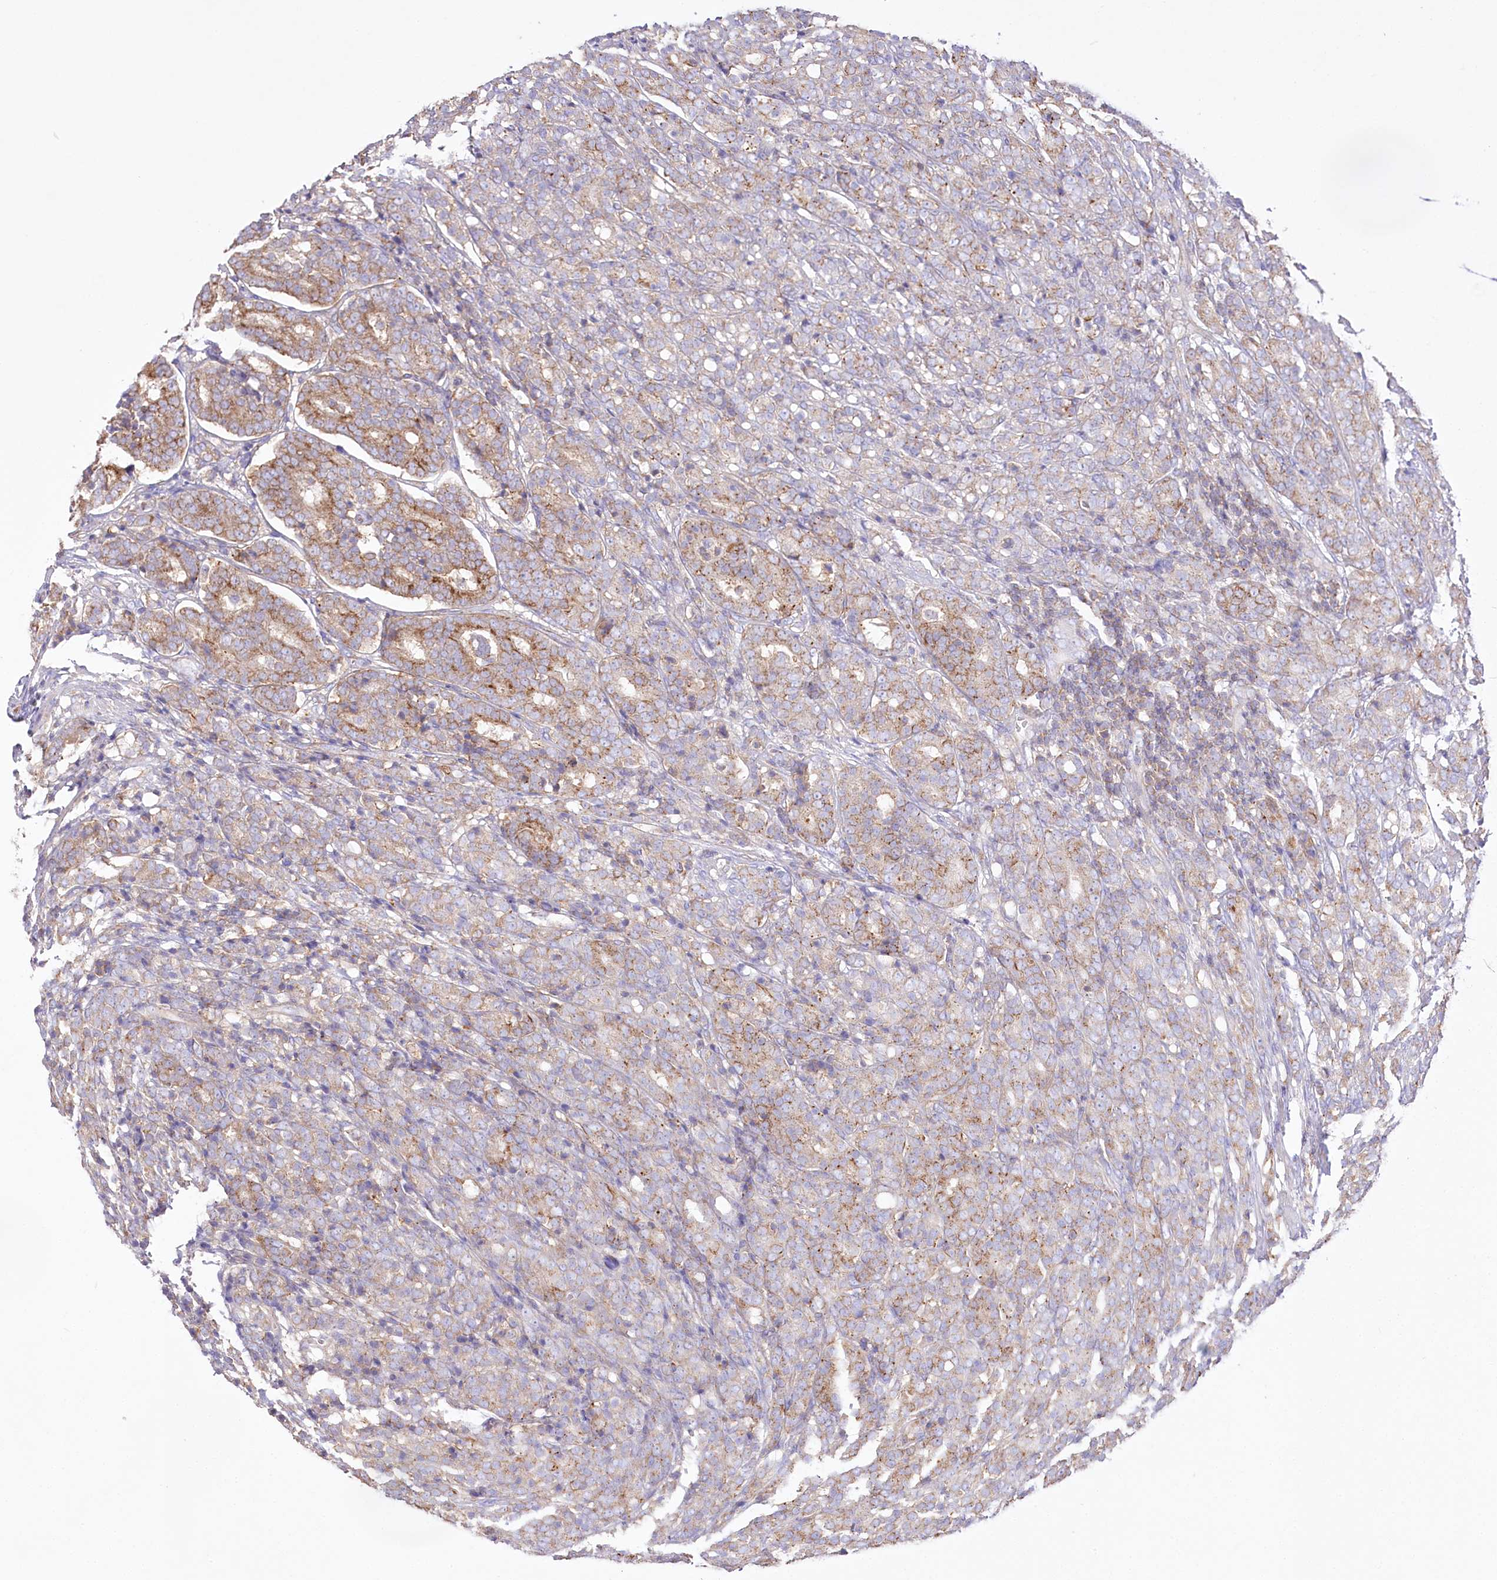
{"staining": {"intensity": "moderate", "quantity": "25%-75%", "location": "cytoplasmic/membranous"}, "tissue": "prostate cancer", "cell_type": "Tumor cells", "image_type": "cancer", "snomed": [{"axis": "morphology", "description": "Adenocarcinoma, High grade"}, {"axis": "topography", "description": "Prostate"}], "caption": "Human prostate adenocarcinoma (high-grade) stained with a brown dye reveals moderate cytoplasmic/membranous positive positivity in about 25%-75% of tumor cells.", "gene": "FAM216A", "patient": {"sex": "male", "age": 62}}